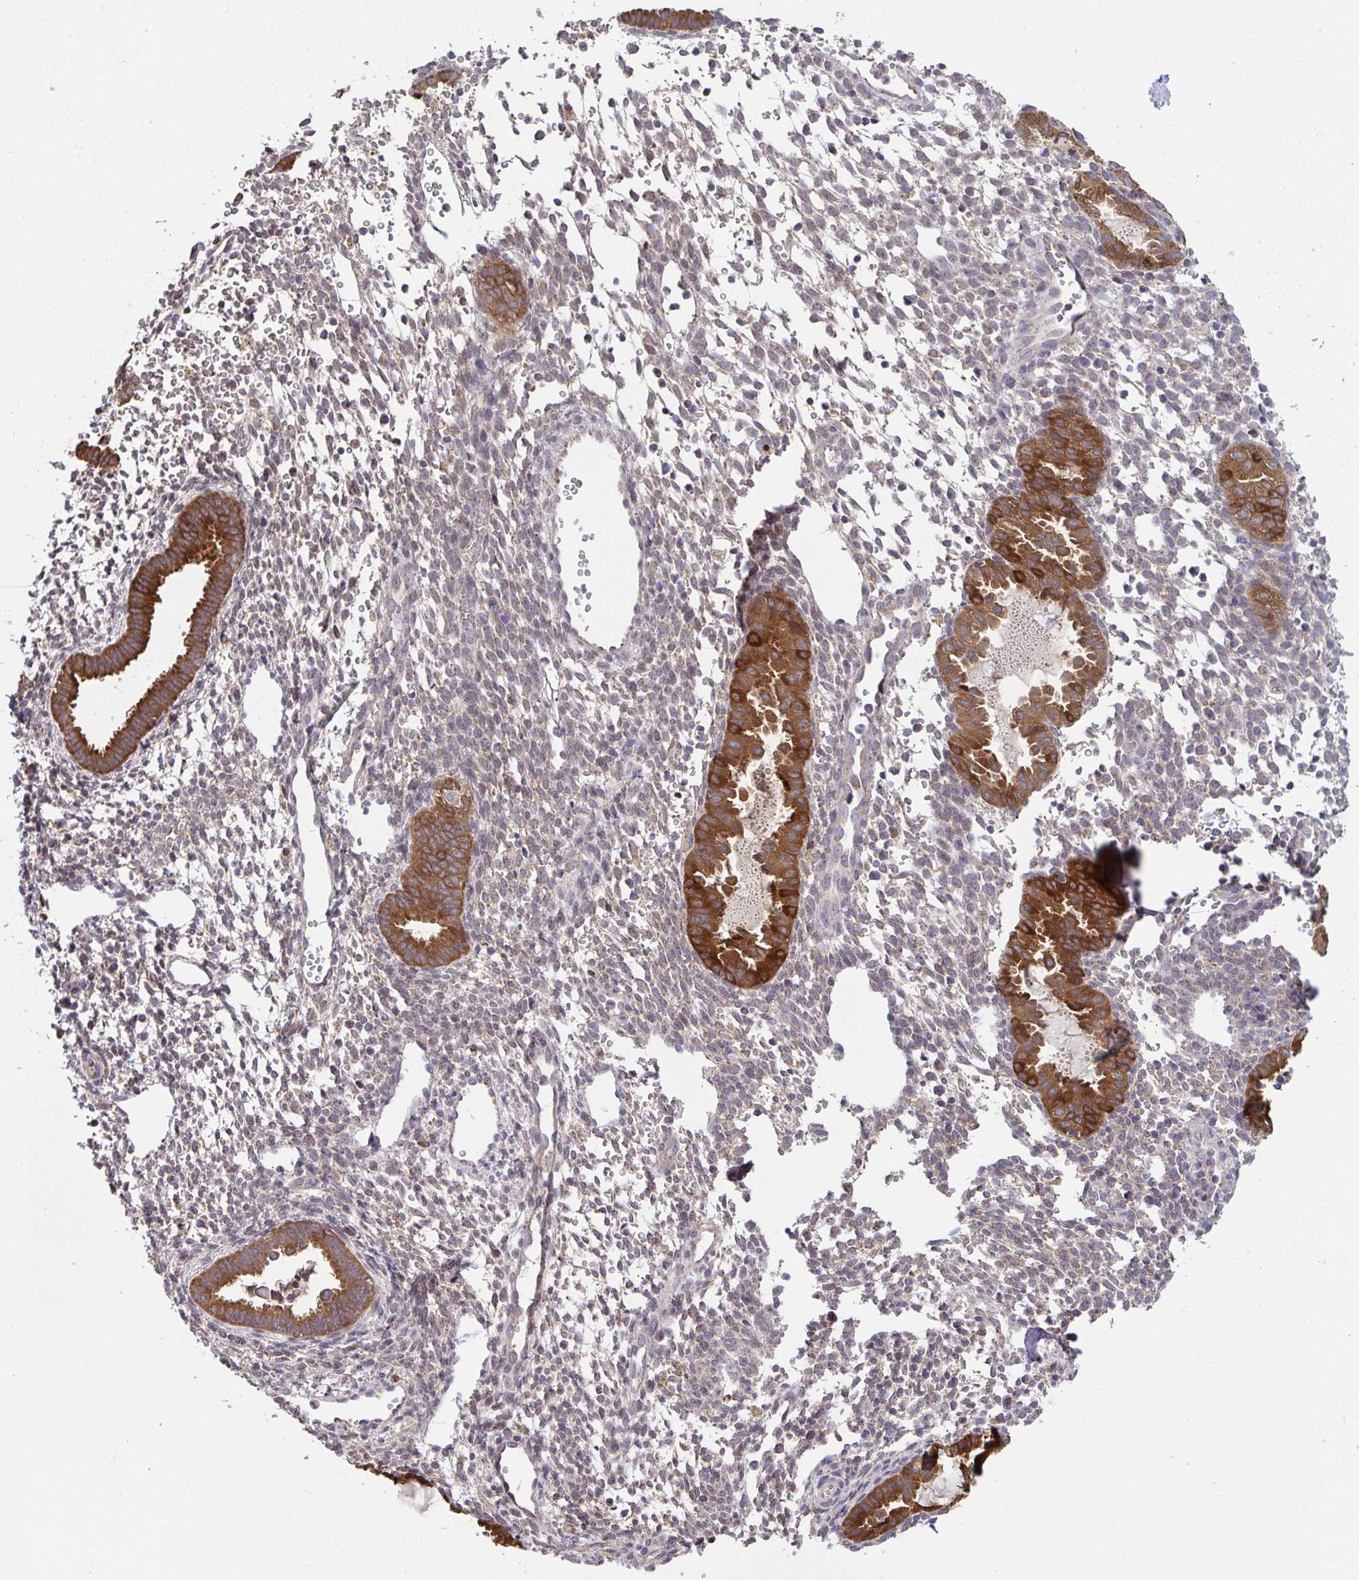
{"staining": {"intensity": "weak", "quantity": "25%-75%", "location": "cytoplasmic/membranous"}, "tissue": "endometrium", "cell_type": "Cells in endometrial stroma", "image_type": "normal", "snomed": [{"axis": "morphology", "description": "Normal tissue, NOS"}, {"axis": "topography", "description": "Endometrium"}], "caption": "IHC micrograph of benign endometrium stained for a protein (brown), which demonstrates low levels of weak cytoplasmic/membranous expression in about 25%-75% of cells in endometrial stroma.", "gene": "PPM1H", "patient": {"sex": "female", "age": 36}}